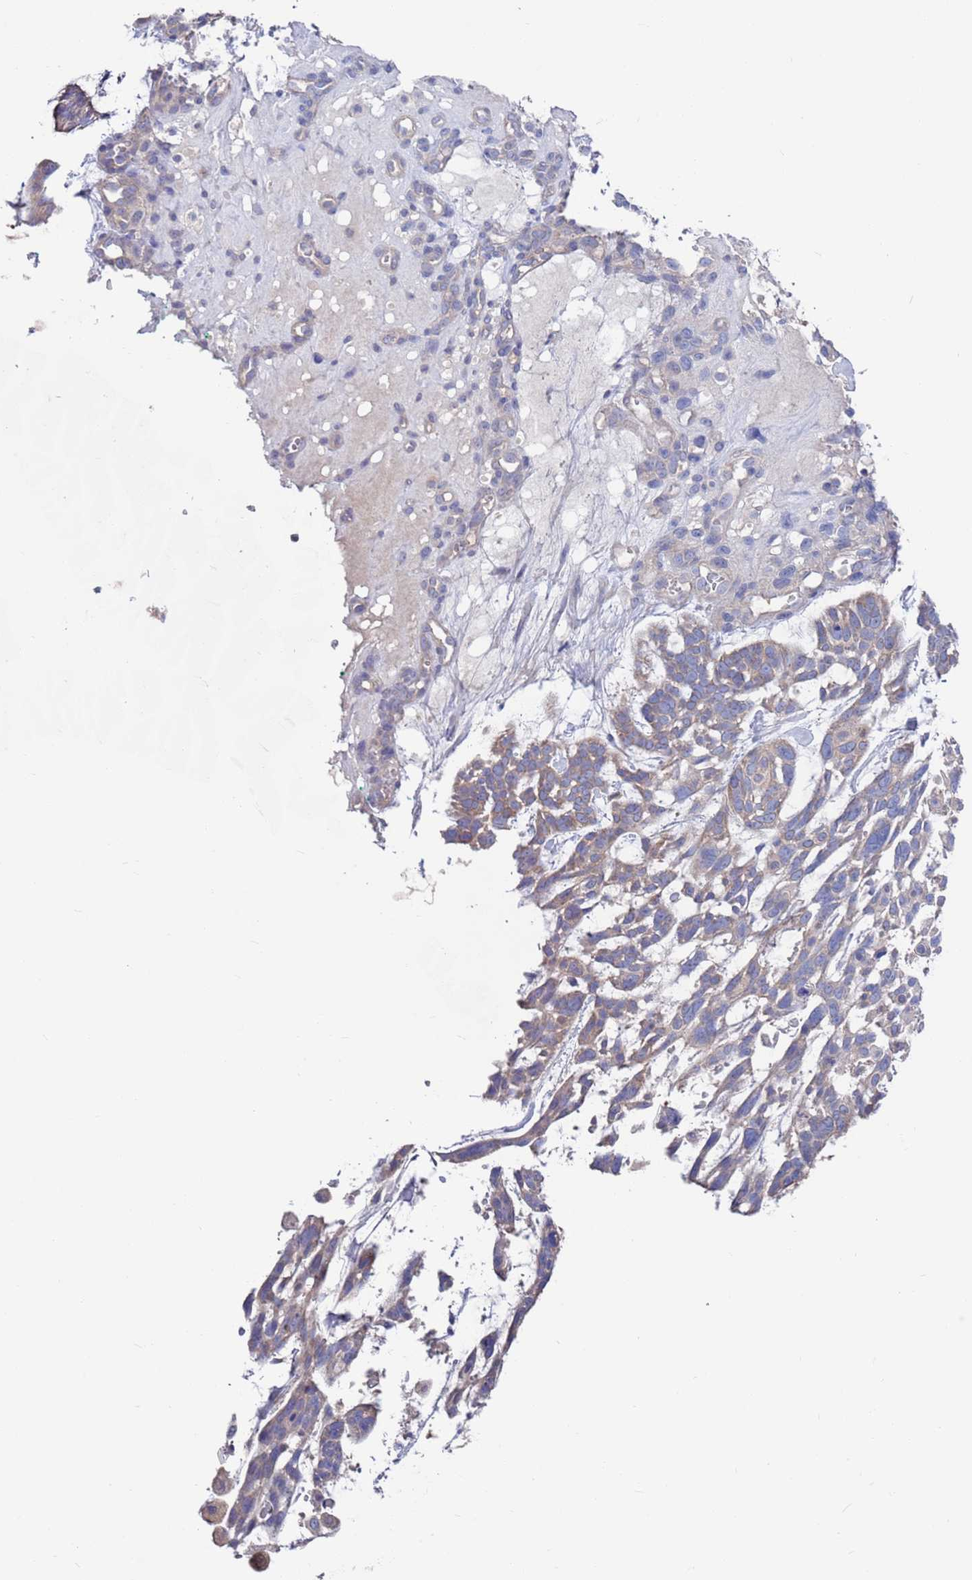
{"staining": {"intensity": "weak", "quantity": "<25%", "location": "cytoplasmic/membranous"}, "tissue": "skin cancer", "cell_type": "Tumor cells", "image_type": "cancer", "snomed": [{"axis": "morphology", "description": "Basal cell carcinoma"}, {"axis": "topography", "description": "Skin"}], "caption": "Immunohistochemical staining of skin cancer (basal cell carcinoma) displays no significant expression in tumor cells.", "gene": "KRTCAP3", "patient": {"sex": "male", "age": 88}}